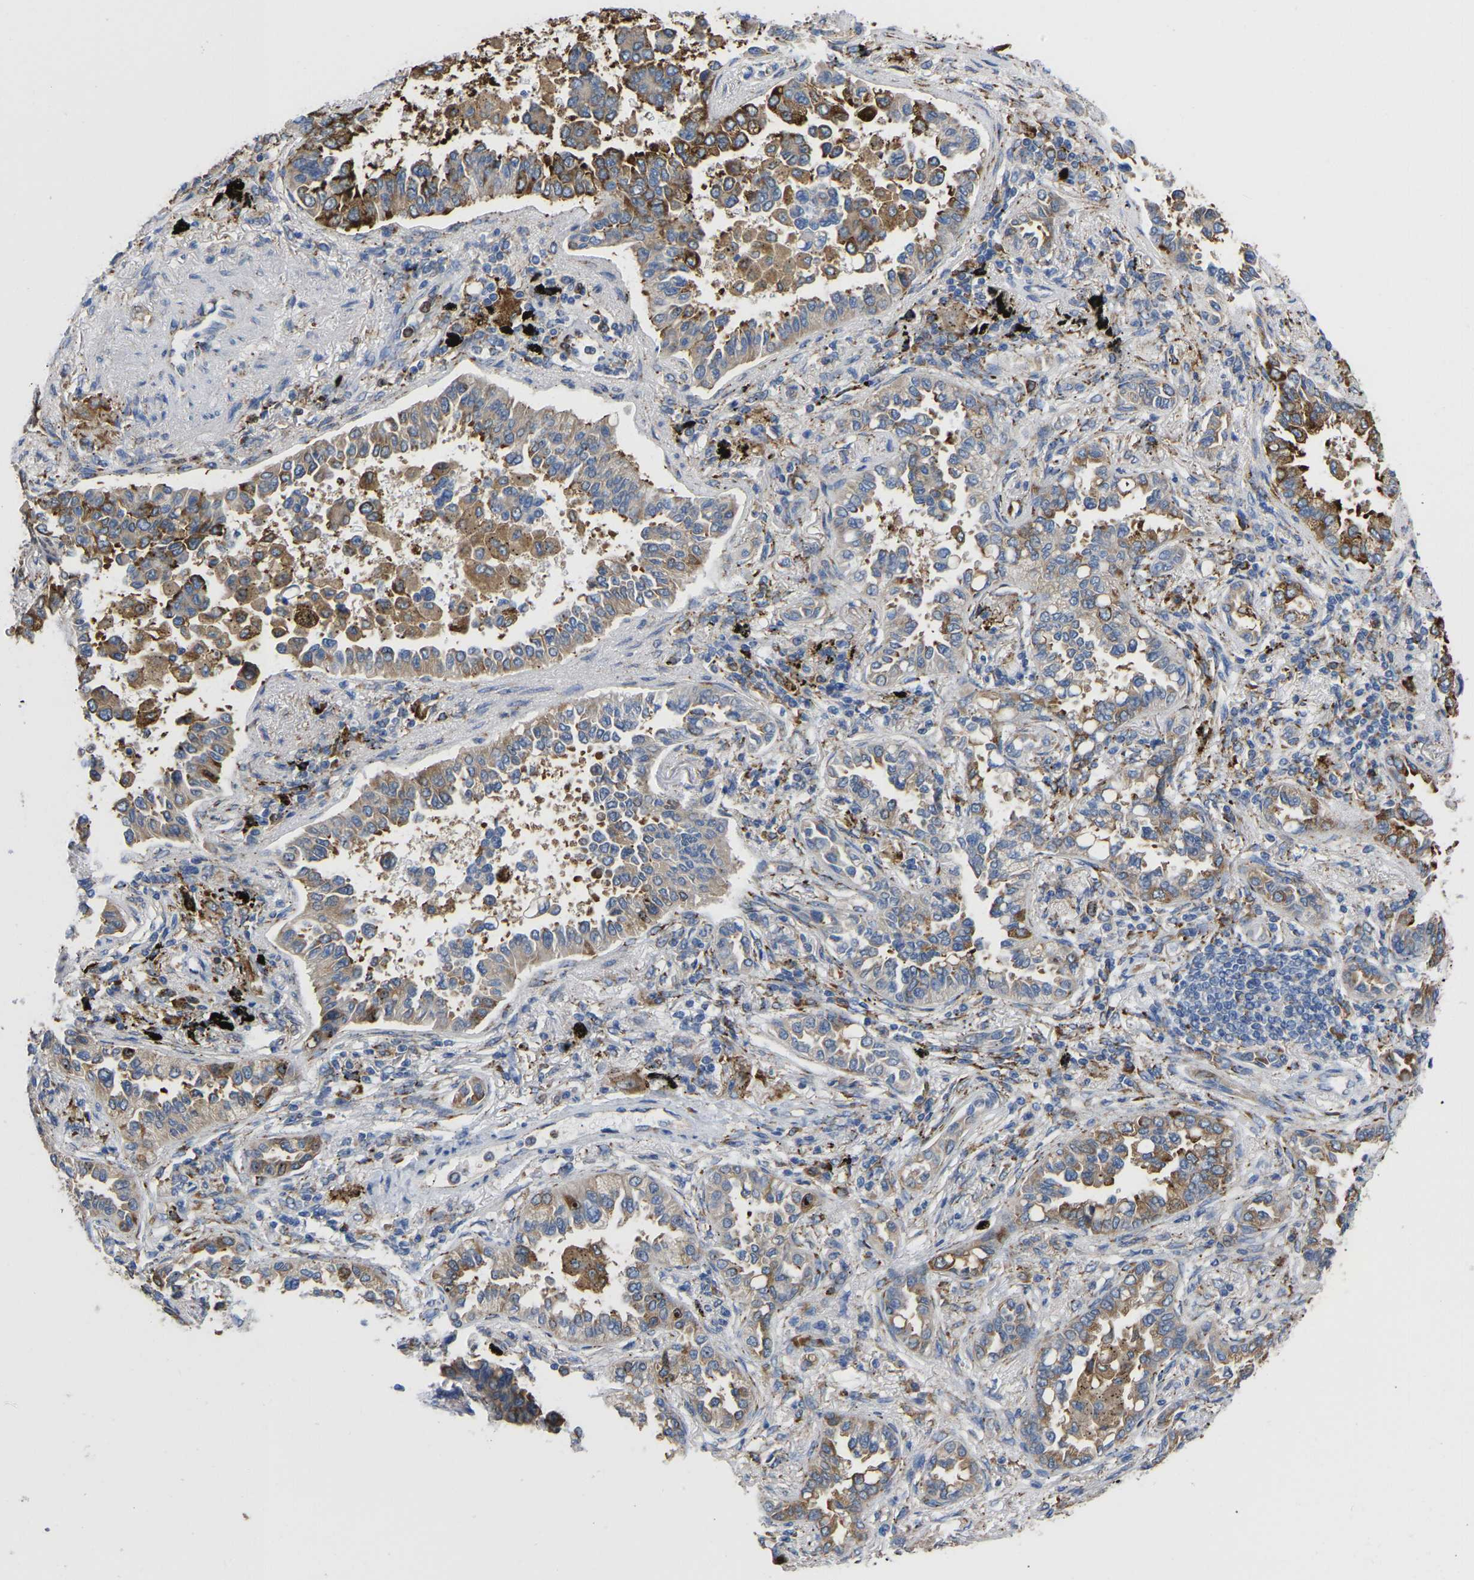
{"staining": {"intensity": "moderate", "quantity": ">75%", "location": "cytoplasmic/membranous"}, "tissue": "lung cancer", "cell_type": "Tumor cells", "image_type": "cancer", "snomed": [{"axis": "morphology", "description": "Normal tissue, NOS"}, {"axis": "morphology", "description": "Adenocarcinoma, NOS"}, {"axis": "topography", "description": "Lung"}], "caption": "This photomicrograph exhibits immunohistochemistry (IHC) staining of human lung cancer (adenocarcinoma), with medium moderate cytoplasmic/membranous staining in about >75% of tumor cells.", "gene": "P4HB", "patient": {"sex": "male", "age": 59}}